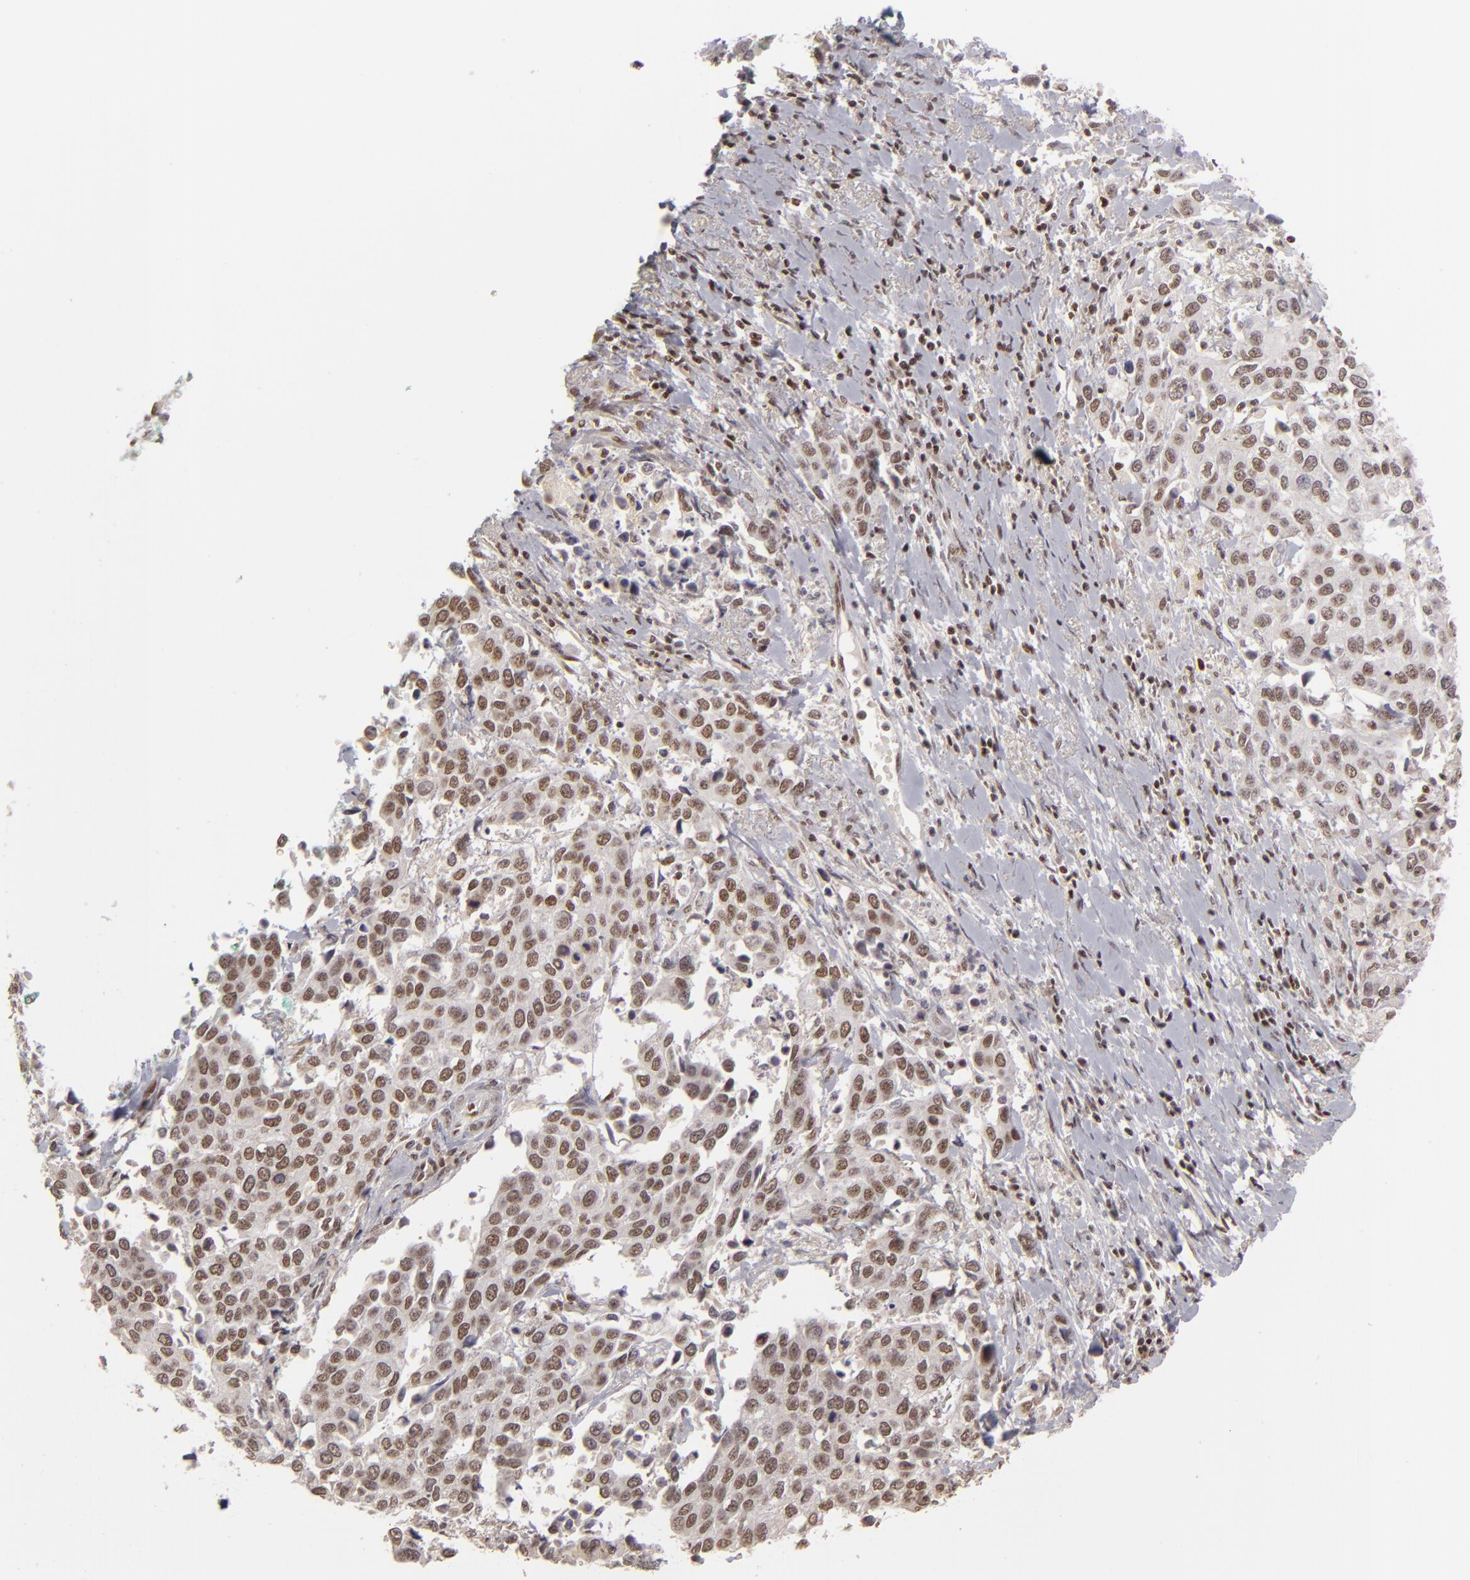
{"staining": {"intensity": "moderate", "quantity": ">75%", "location": "nuclear"}, "tissue": "cervical cancer", "cell_type": "Tumor cells", "image_type": "cancer", "snomed": [{"axis": "morphology", "description": "Squamous cell carcinoma, NOS"}, {"axis": "topography", "description": "Cervix"}], "caption": "Moderate nuclear staining for a protein is seen in approximately >75% of tumor cells of cervical cancer using immunohistochemistry (IHC).", "gene": "DAXX", "patient": {"sex": "female", "age": 54}}